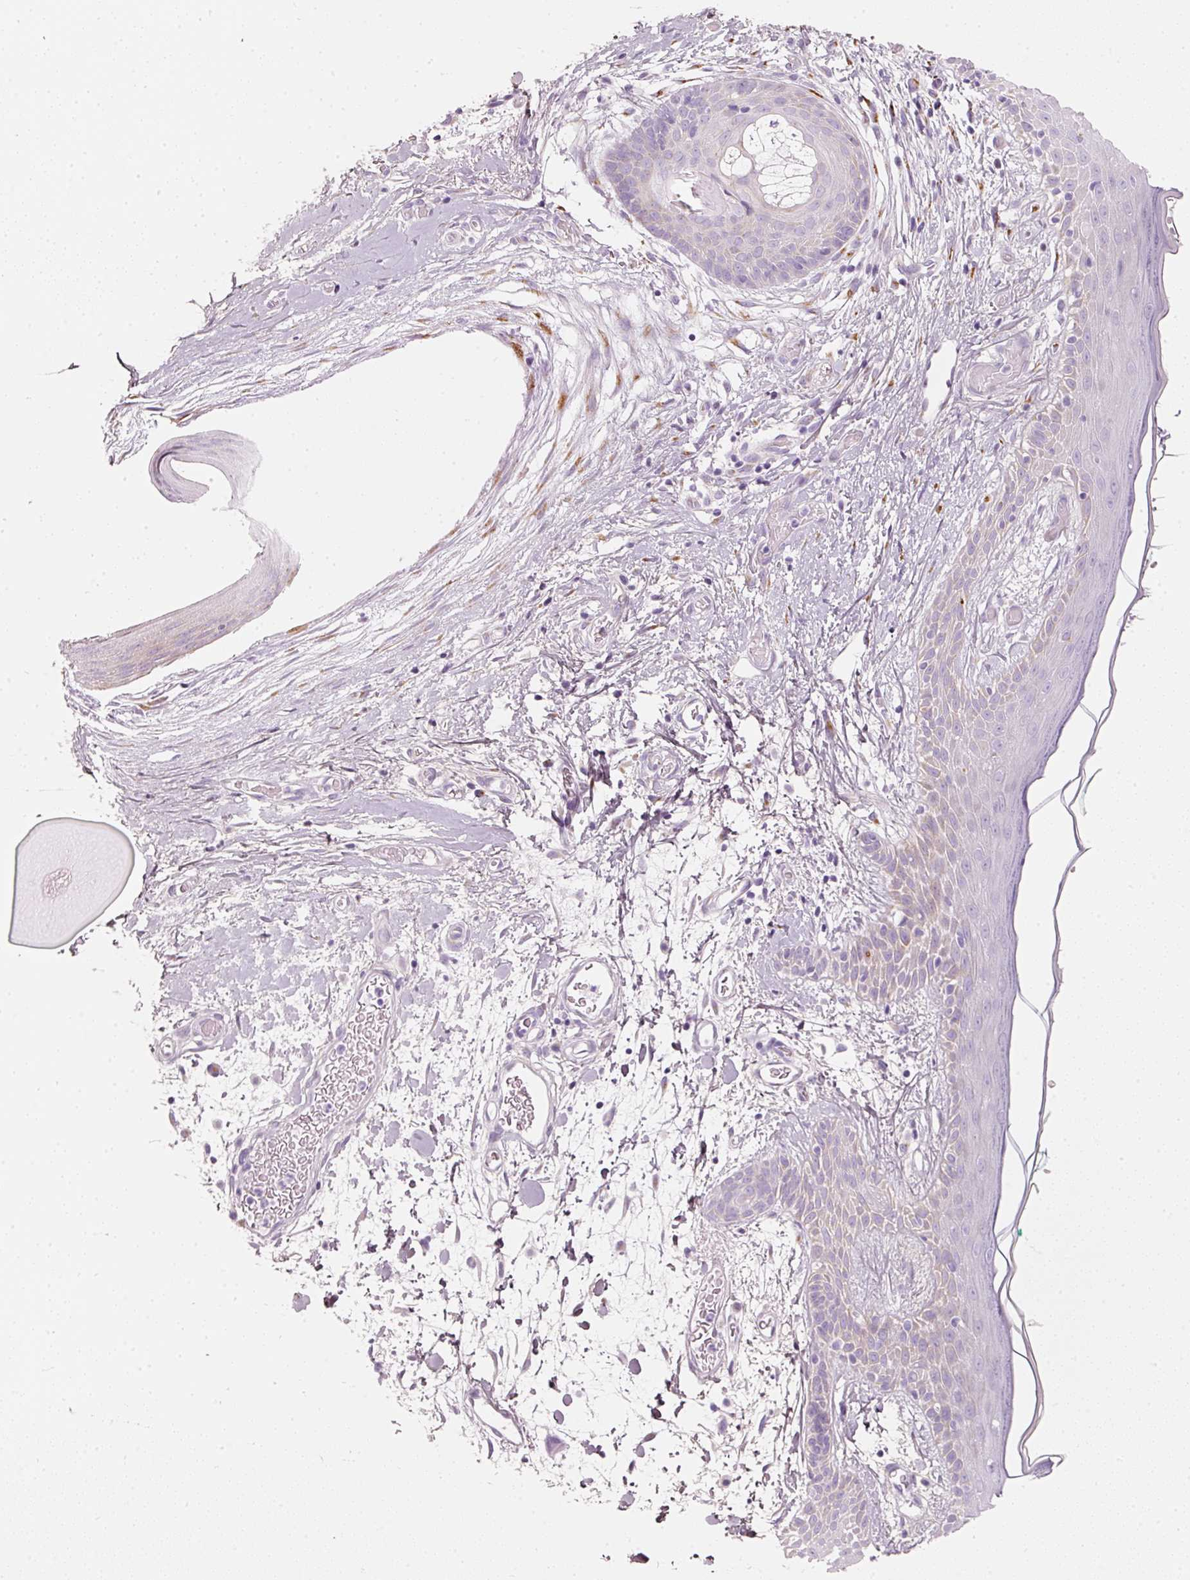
{"staining": {"intensity": "negative", "quantity": "none", "location": "none"}, "tissue": "skin", "cell_type": "Fibroblasts", "image_type": "normal", "snomed": [{"axis": "morphology", "description": "Normal tissue, NOS"}, {"axis": "topography", "description": "Skin"}], "caption": "An image of human skin is negative for staining in fibroblasts. (Stains: DAB (3,3'-diaminobenzidine) IHC with hematoxylin counter stain, Microscopy: brightfield microscopy at high magnification).", "gene": "PDXDC1", "patient": {"sex": "male", "age": 79}}